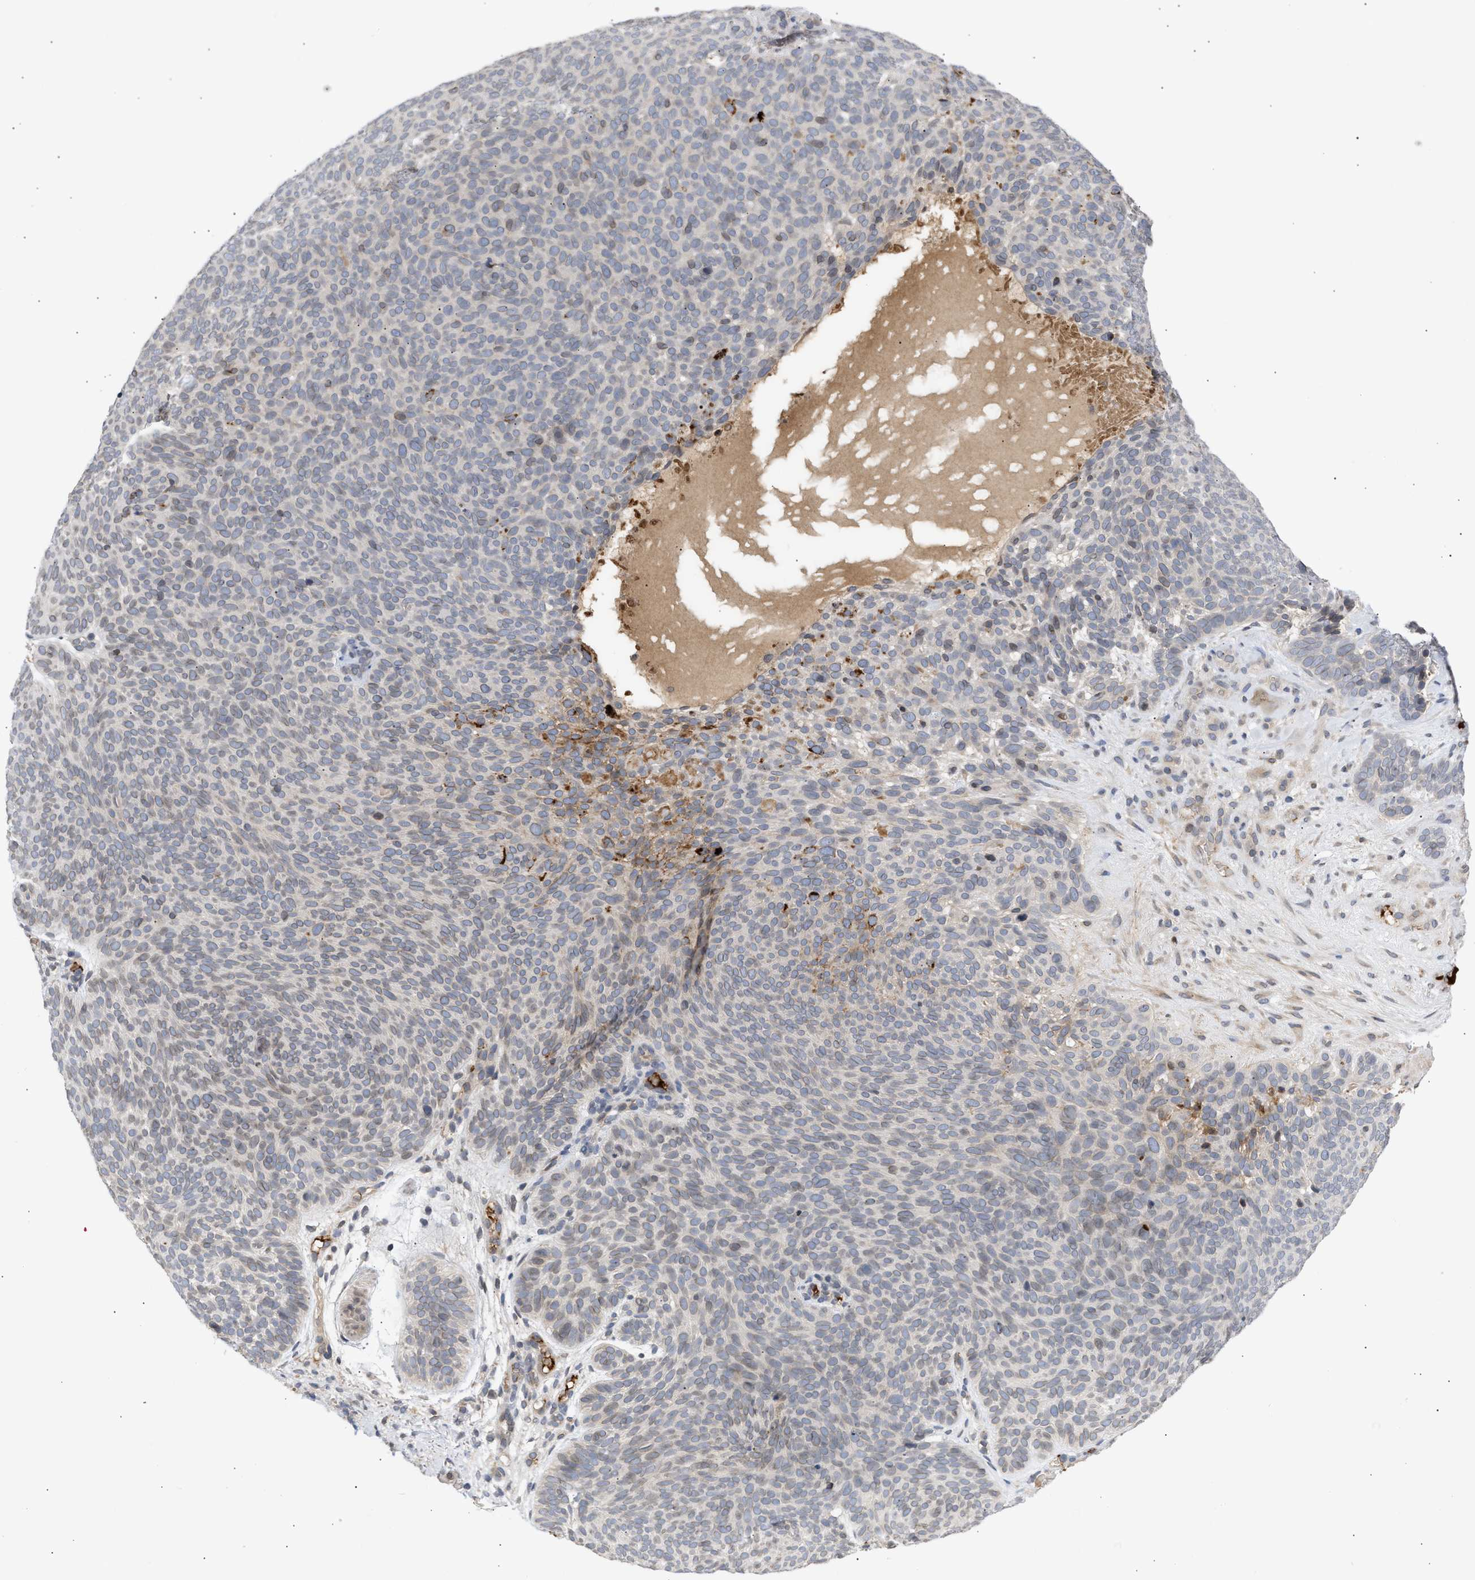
{"staining": {"intensity": "negative", "quantity": "none", "location": "none"}, "tissue": "skin cancer", "cell_type": "Tumor cells", "image_type": "cancer", "snomed": [{"axis": "morphology", "description": "Basal cell carcinoma"}, {"axis": "topography", "description": "Skin"}], "caption": "An image of skin cancer (basal cell carcinoma) stained for a protein shows no brown staining in tumor cells.", "gene": "NUP62", "patient": {"sex": "male", "age": 61}}